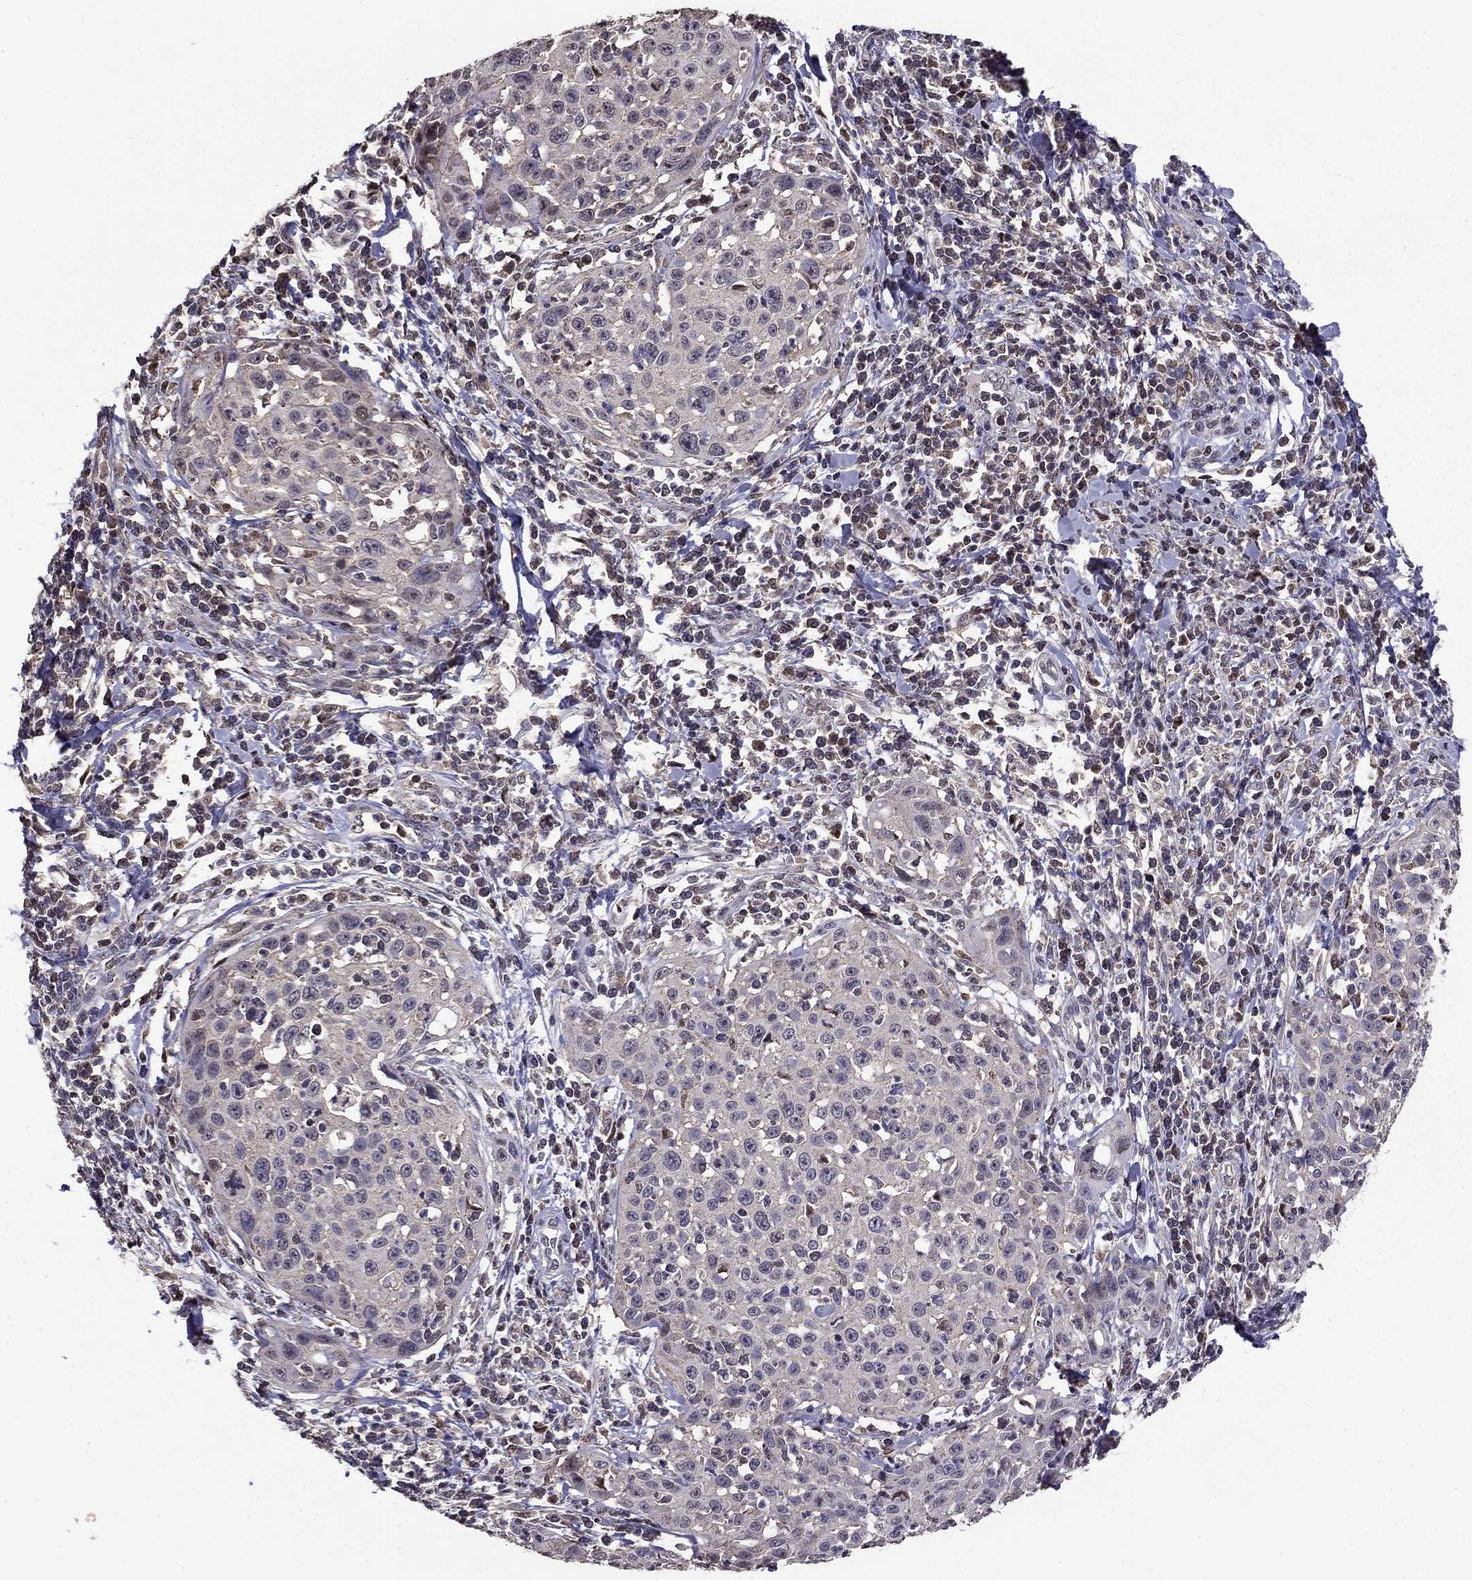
{"staining": {"intensity": "negative", "quantity": "none", "location": "none"}, "tissue": "cervical cancer", "cell_type": "Tumor cells", "image_type": "cancer", "snomed": [{"axis": "morphology", "description": "Squamous cell carcinoma, NOS"}, {"axis": "topography", "description": "Cervix"}], "caption": "The image reveals no staining of tumor cells in squamous cell carcinoma (cervical).", "gene": "HCN1", "patient": {"sex": "female", "age": 26}}